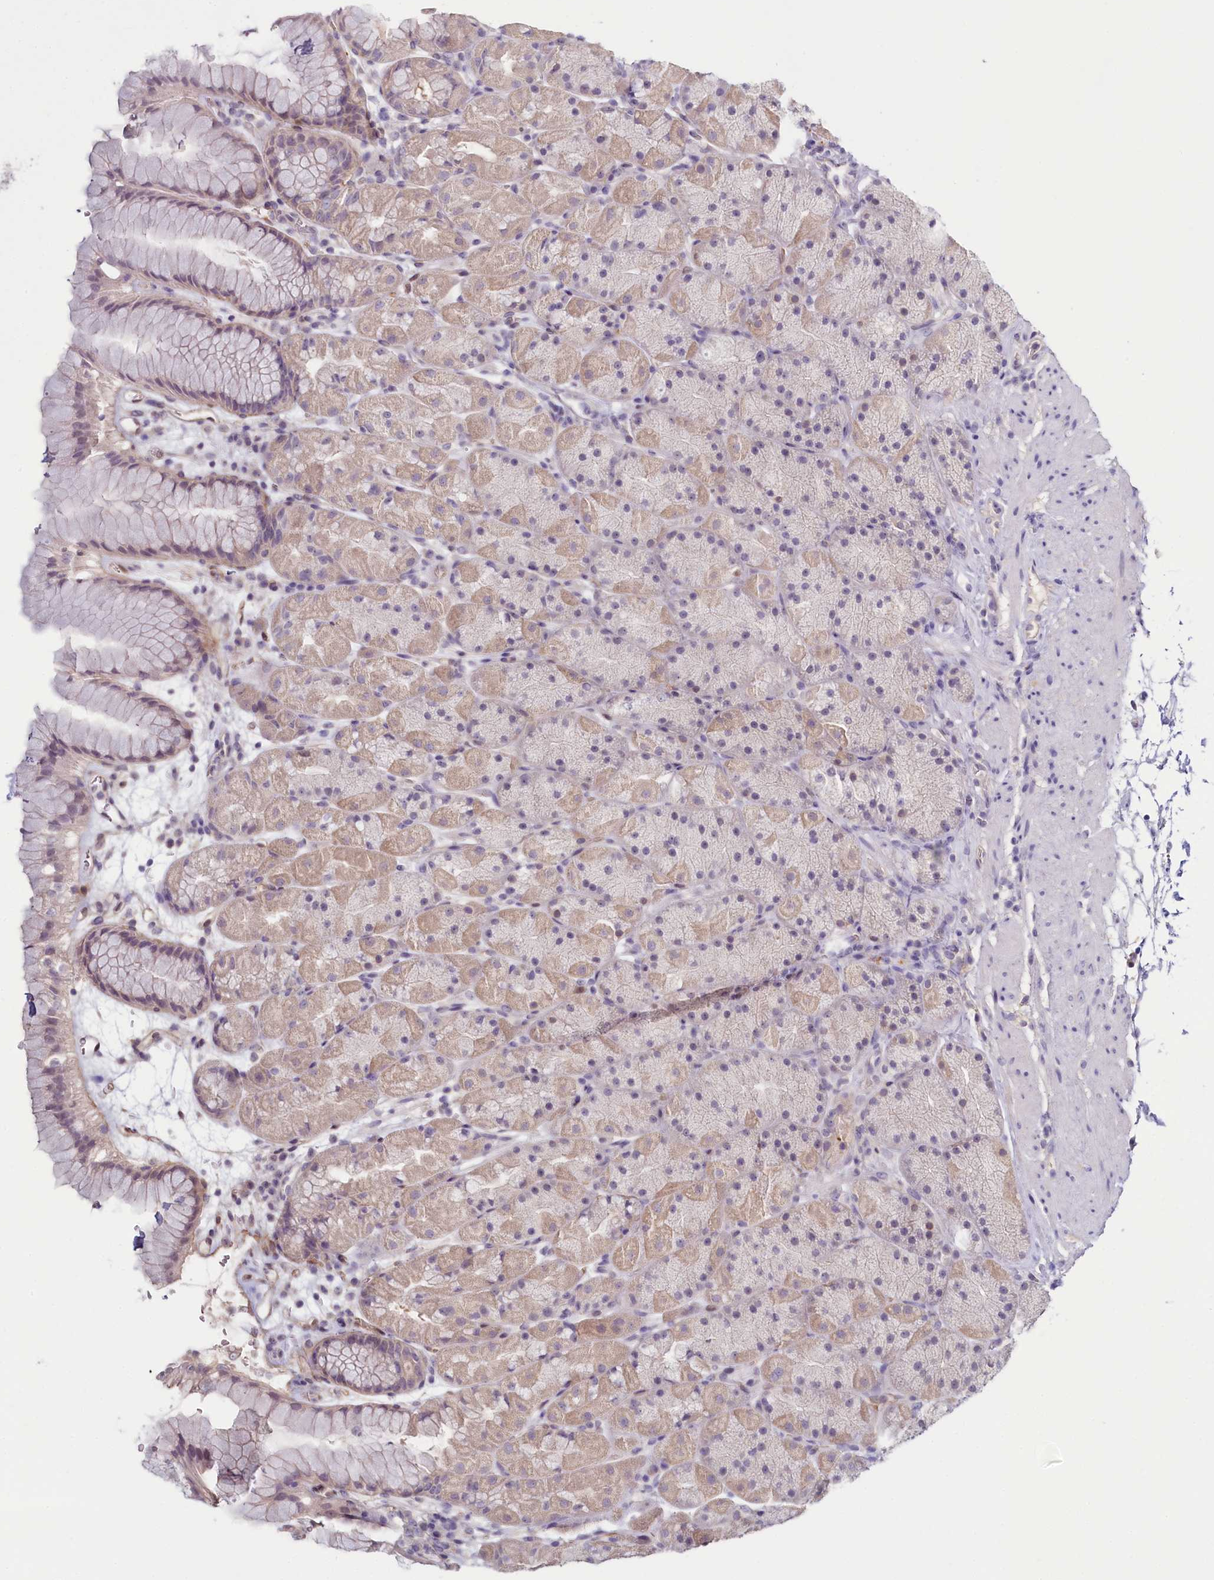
{"staining": {"intensity": "weak", "quantity": "25%-75%", "location": "cytoplasmic/membranous"}, "tissue": "stomach", "cell_type": "Glandular cells", "image_type": "normal", "snomed": [{"axis": "morphology", "description": "Normal tissue, NOS"}, {"axis": "topography", "description": "Stomach, upper"}, {"axis": "topography", "description": "Stomach, lower"}], "caption": "This photomicrograph exhibits benign stomach stained with IHC to label a protein in brown. The cytoplasmic/membranous of glandular cells show weak positivity for the protein. Nuclei are counter-stained blue.", "gene": "PDE6D", "patient": {"sex": "male", "age": 67}}